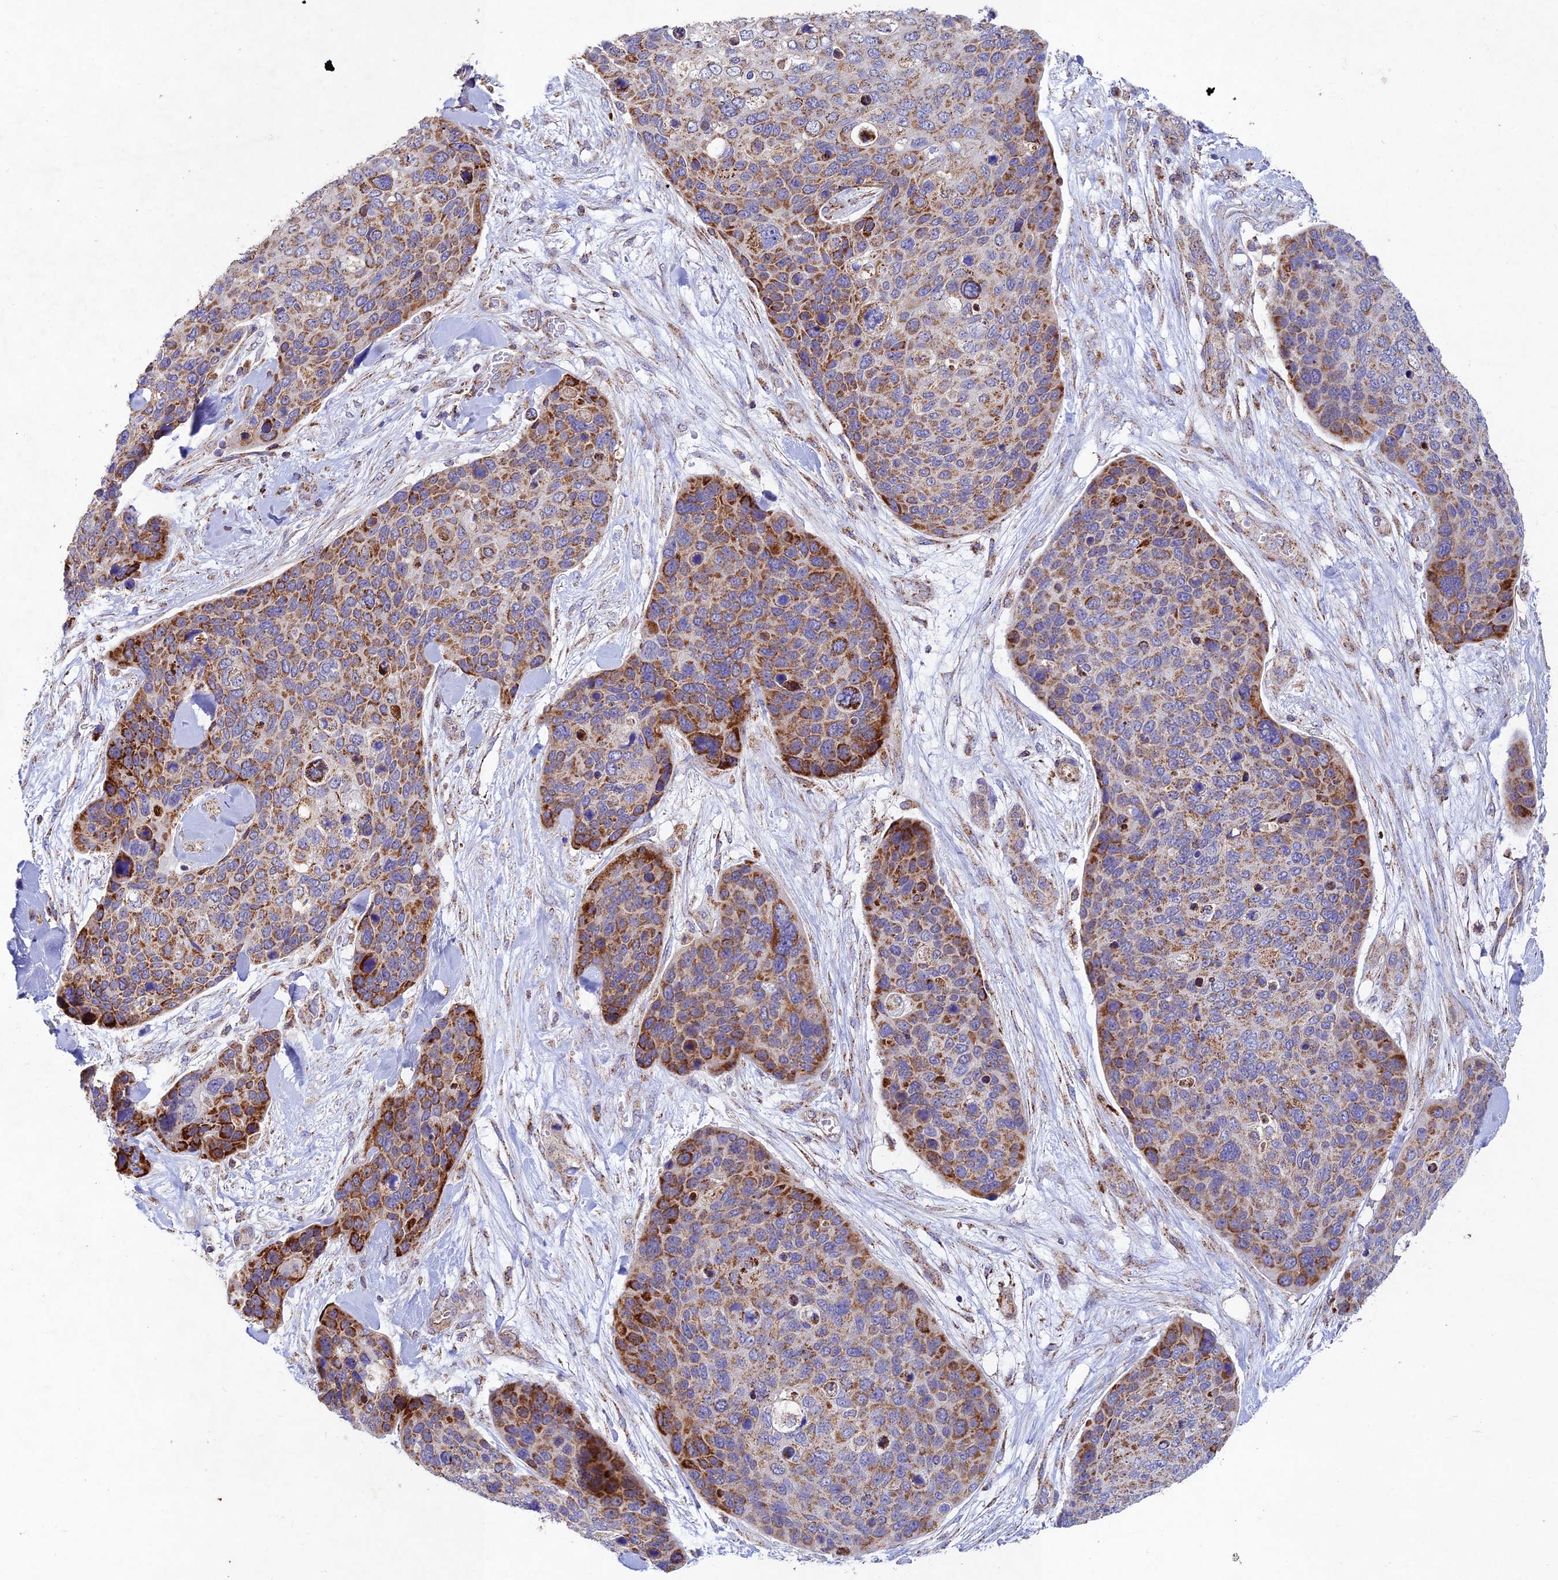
{"staining": {"intensity": "strong", "quantity": "25%-75%", "location": "cytoplasmic/membranous"}, "tissue": "skin cancer", "cell_type": "Tumor cells", "image_type": "cancer", "snomed": [{"axis": "morphology", "description": "Basal cell carcinoma"}, {"axis": "topography", "description": "Skin"}], "caption": "IHC histopathology image of neoplastic tissue: skin basal cell carcinoma stained using immunohistochemistry (IHC) reveals high levels of strong protein expression localized specifically in the cytoplasmic/membranous of tumor cells, appearing as a cytoplasmic/membranous brown color.", "gene": "KHDC3L", "patient": {"sex": "female", "age": 74}}